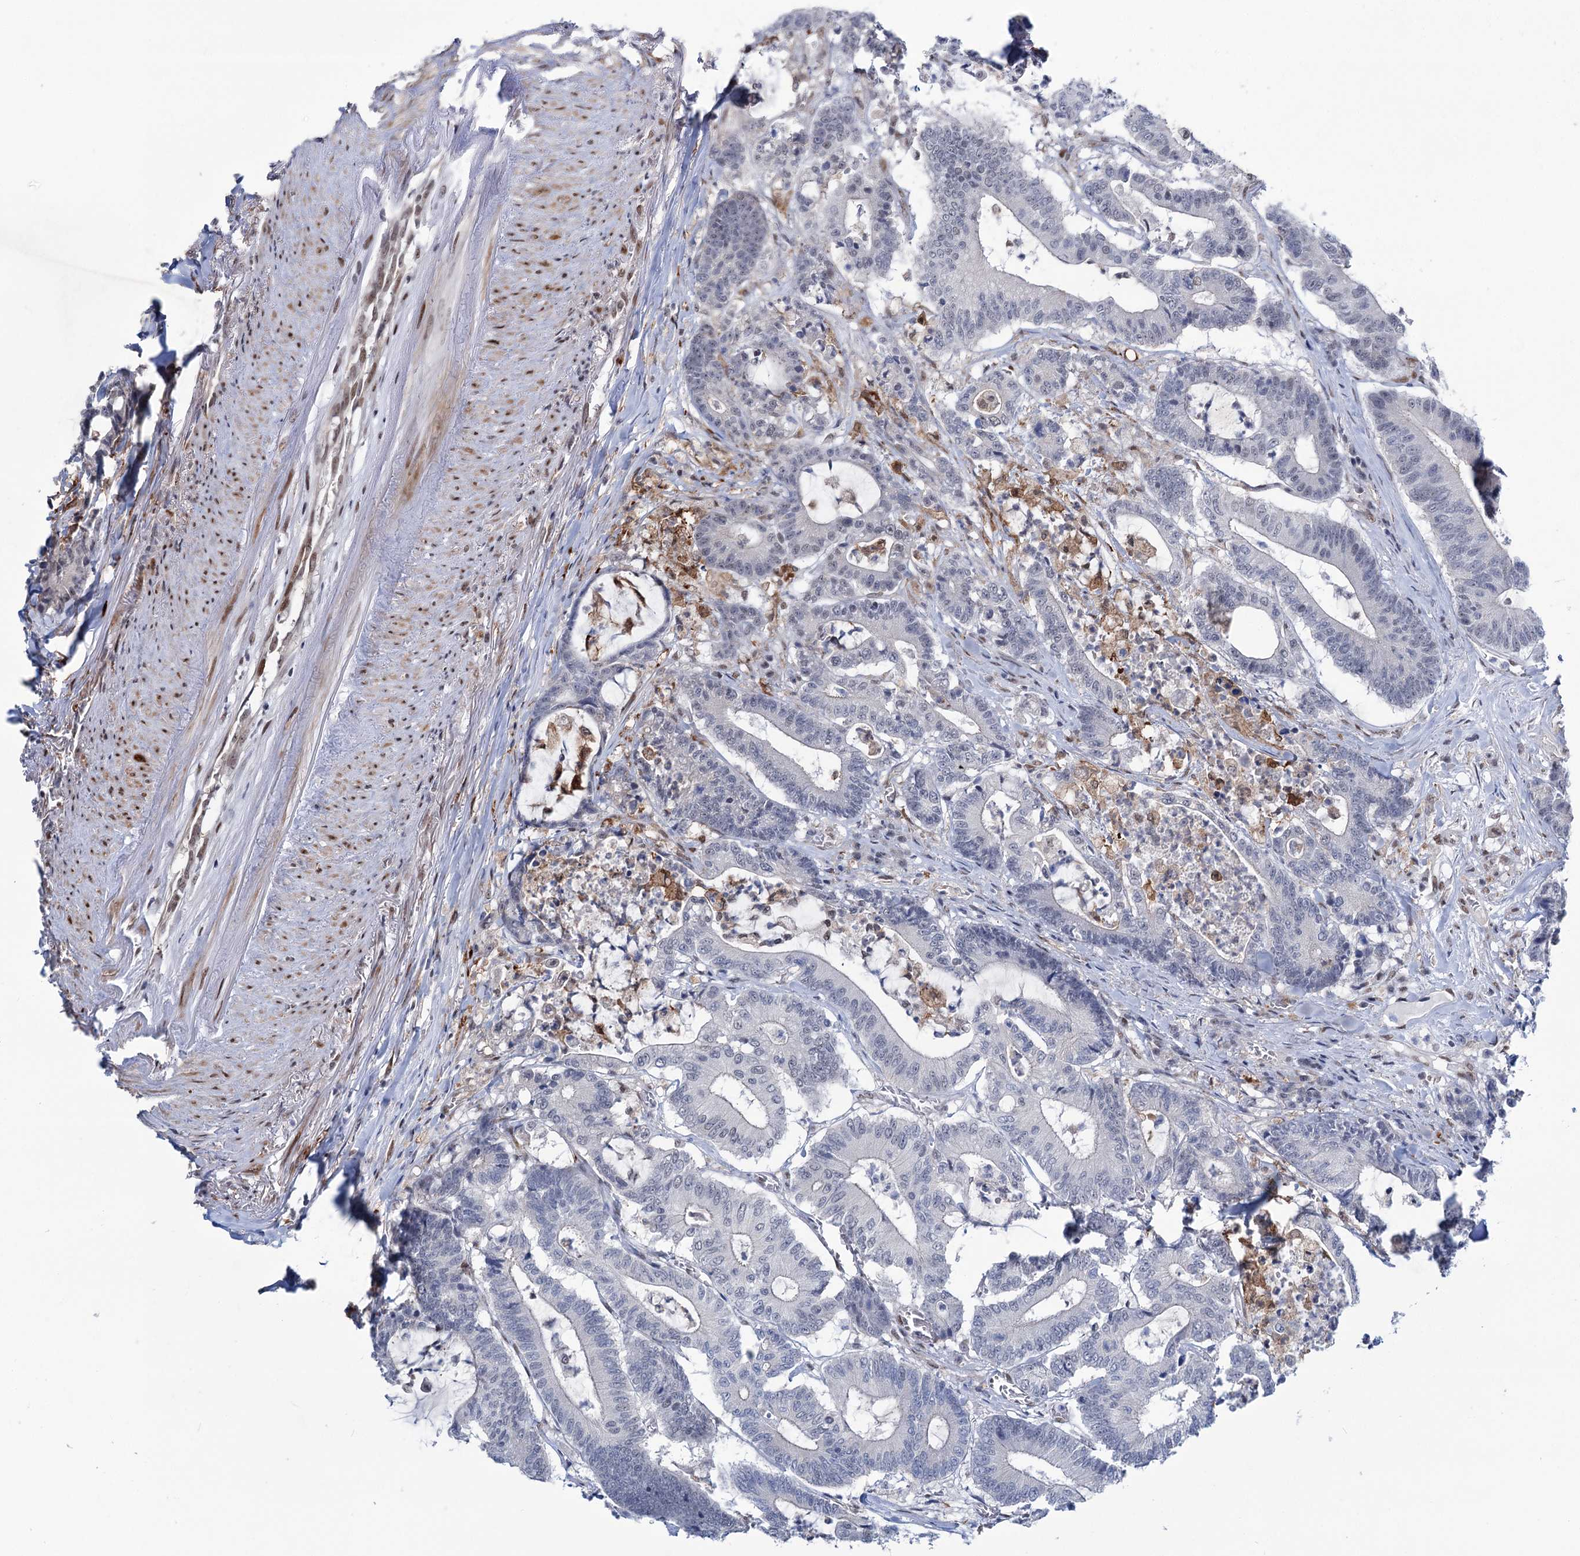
{"staining": {"intensity": "negative", "quantity": "none", "location": "none"}, "tissue": "colorectal cancer", "cell_type": "Tumor cells", "image_type": "cancer", "snomed": [{"axis": "morphology", "description": "Adenocarcinoma, NOS"}, {"axis": "topography", "description": "Colon"}], "caption": "Tumor cells show no significant protein positivity in colorectal cancer (adenocarcinoma).", "gene": "FAM53A", "patient": {"sex": "female", "age": 84}}